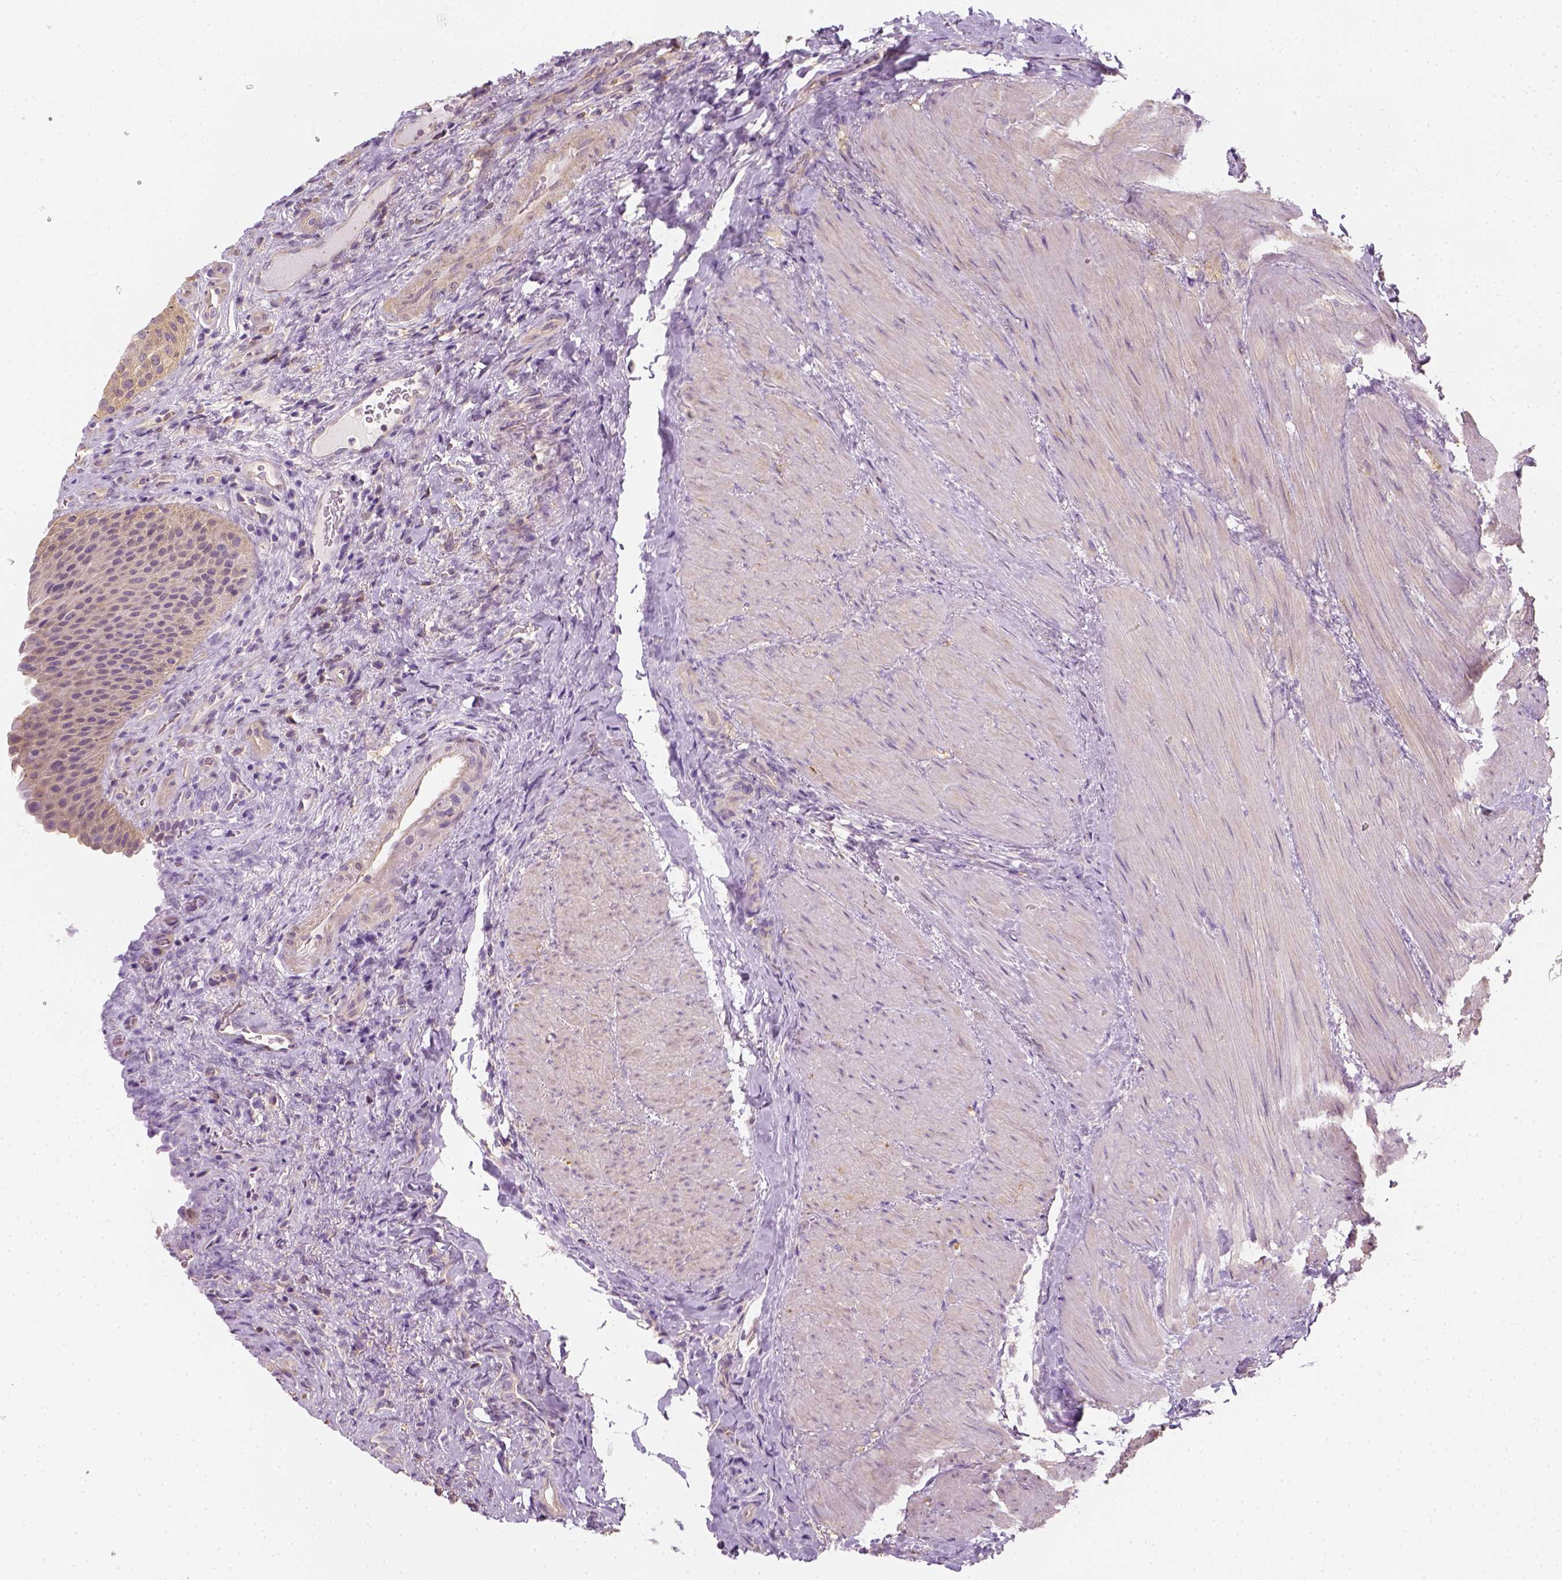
{"staining": {"intensity": "weak", "quantity": ">75%", "location": "cytoplasmic/membranous"}, "tissue": "urinary bladder", "cell_type": "Urothelial cells", "image_type": "normal", "snomed": [{"axis": "morphology", "description": "Normal tissue, NOS"}, {"axis": "topography", "description": "Urinary bladder"}, {"axis": "topography", "description": "Peripheral nerve tissue"}], "caption": "IHC (DAB) staining of normal human urinary bladder displays weak cytoplasmic/membranous protein expression in approximately >75% of urothelial cells.", "gene": "EPHB1", "patient": {"sex": "male", "age": 66}}